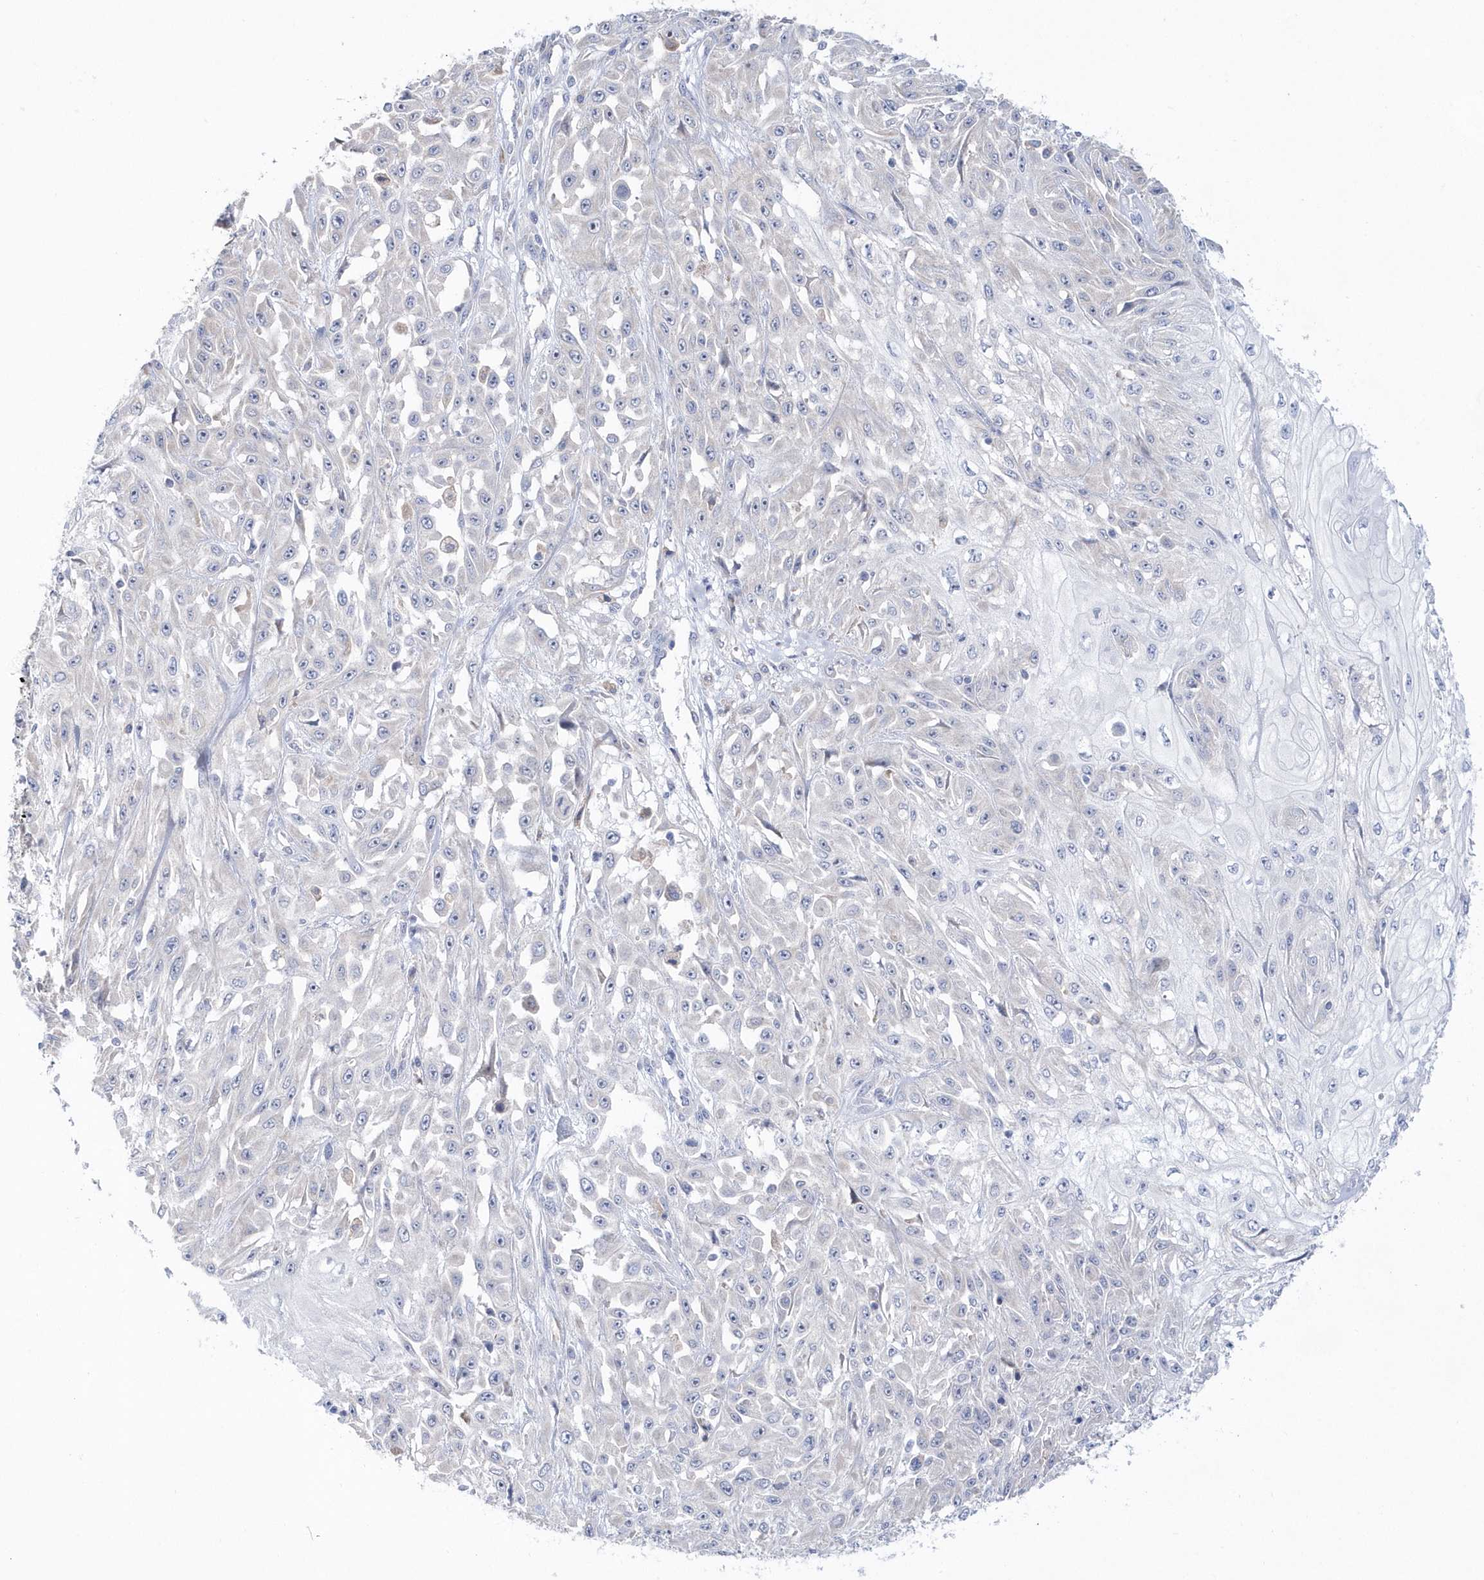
{"staining": {"intensity": "negative", "quantity": "none", "location": "none"}, "tissue": "skin cancer", "cell_type": "Tumor cells", "image_type": "cancer", "snomed": [{"axis": "morphology", "description": "Squamous cell carcinoma, NOS"}, {"axis": "morphology", "description": "Squamous cell carcinoma, metastatic, NOS"}, {"axis": "topography", "description": "Skin"}, {"axis": "topography", "description": "Lymph node"}], "caption": "High power microscopy histopathology image of an IHC photomicrograph of skin cancer (metastatic squamous cell carcinoma), revealing no significant expression in tumor cells.", "gene": "BDH2", "patient": {"sex": "male", "age": 75}}